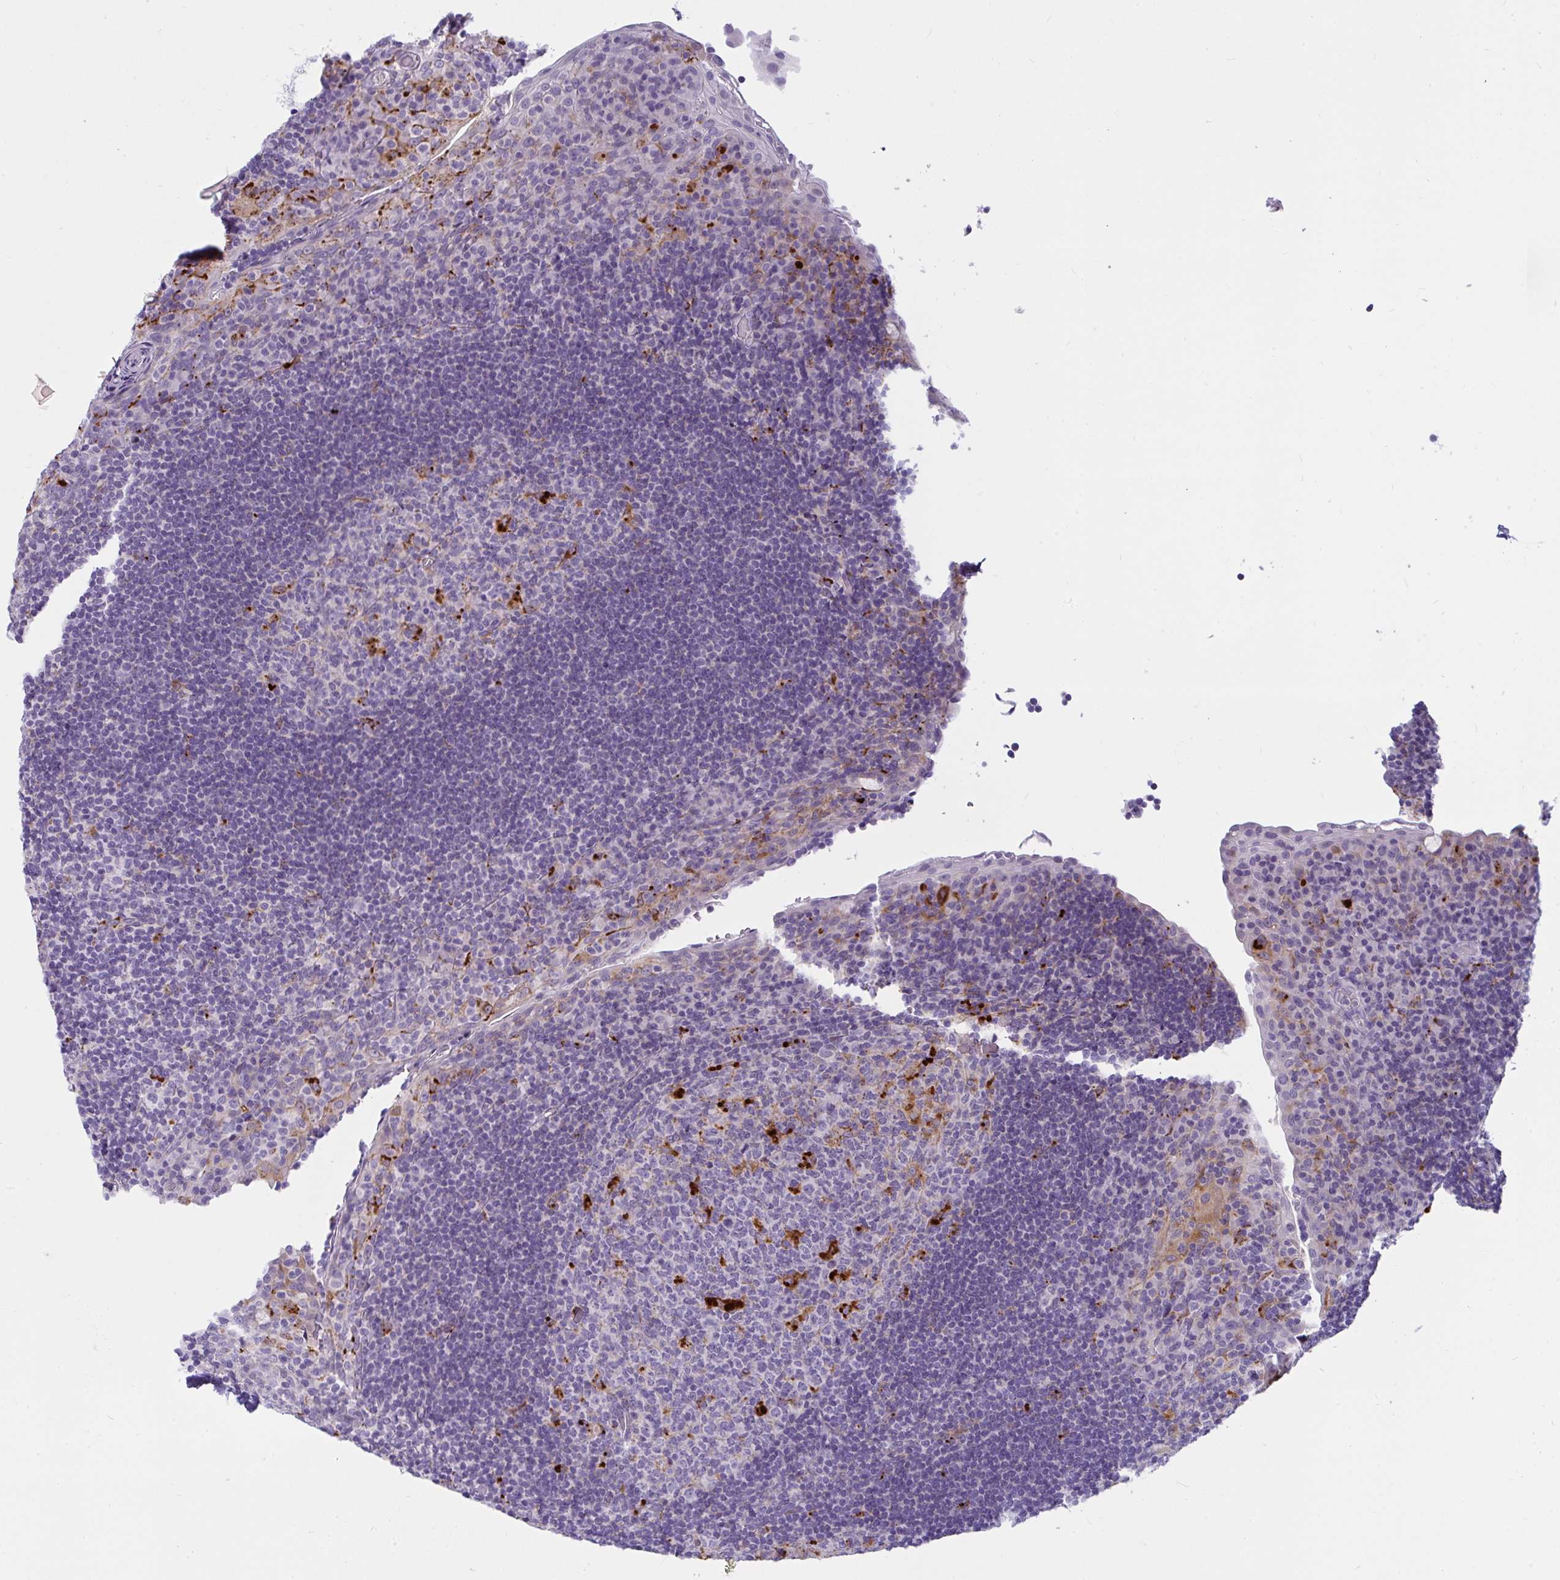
{"staining": {"intensity": "strong", "quantity": "<25%", "location": "cytoplasmic/membranous"}, "tissue": "tonsil", "cell_type": "Germinal center cells", "image_type": "normal", "snomed": [{"axis": "morphology", "description": "Normal tissue, NOS"}, {"axis": "topography", "description": "Tonsil"}], "caption": "Protein expression by immunohistochemistry (IHC) displays strong cytoplasmic/membranous positivity in approximately <25% of germinal center cells in unremarkable tonsil. Immunohistochemistry stains the protein in brown and the nuclei are stained blue.", "gene": "CTSZ", "patient": {"sex": "male", "age": 17}}